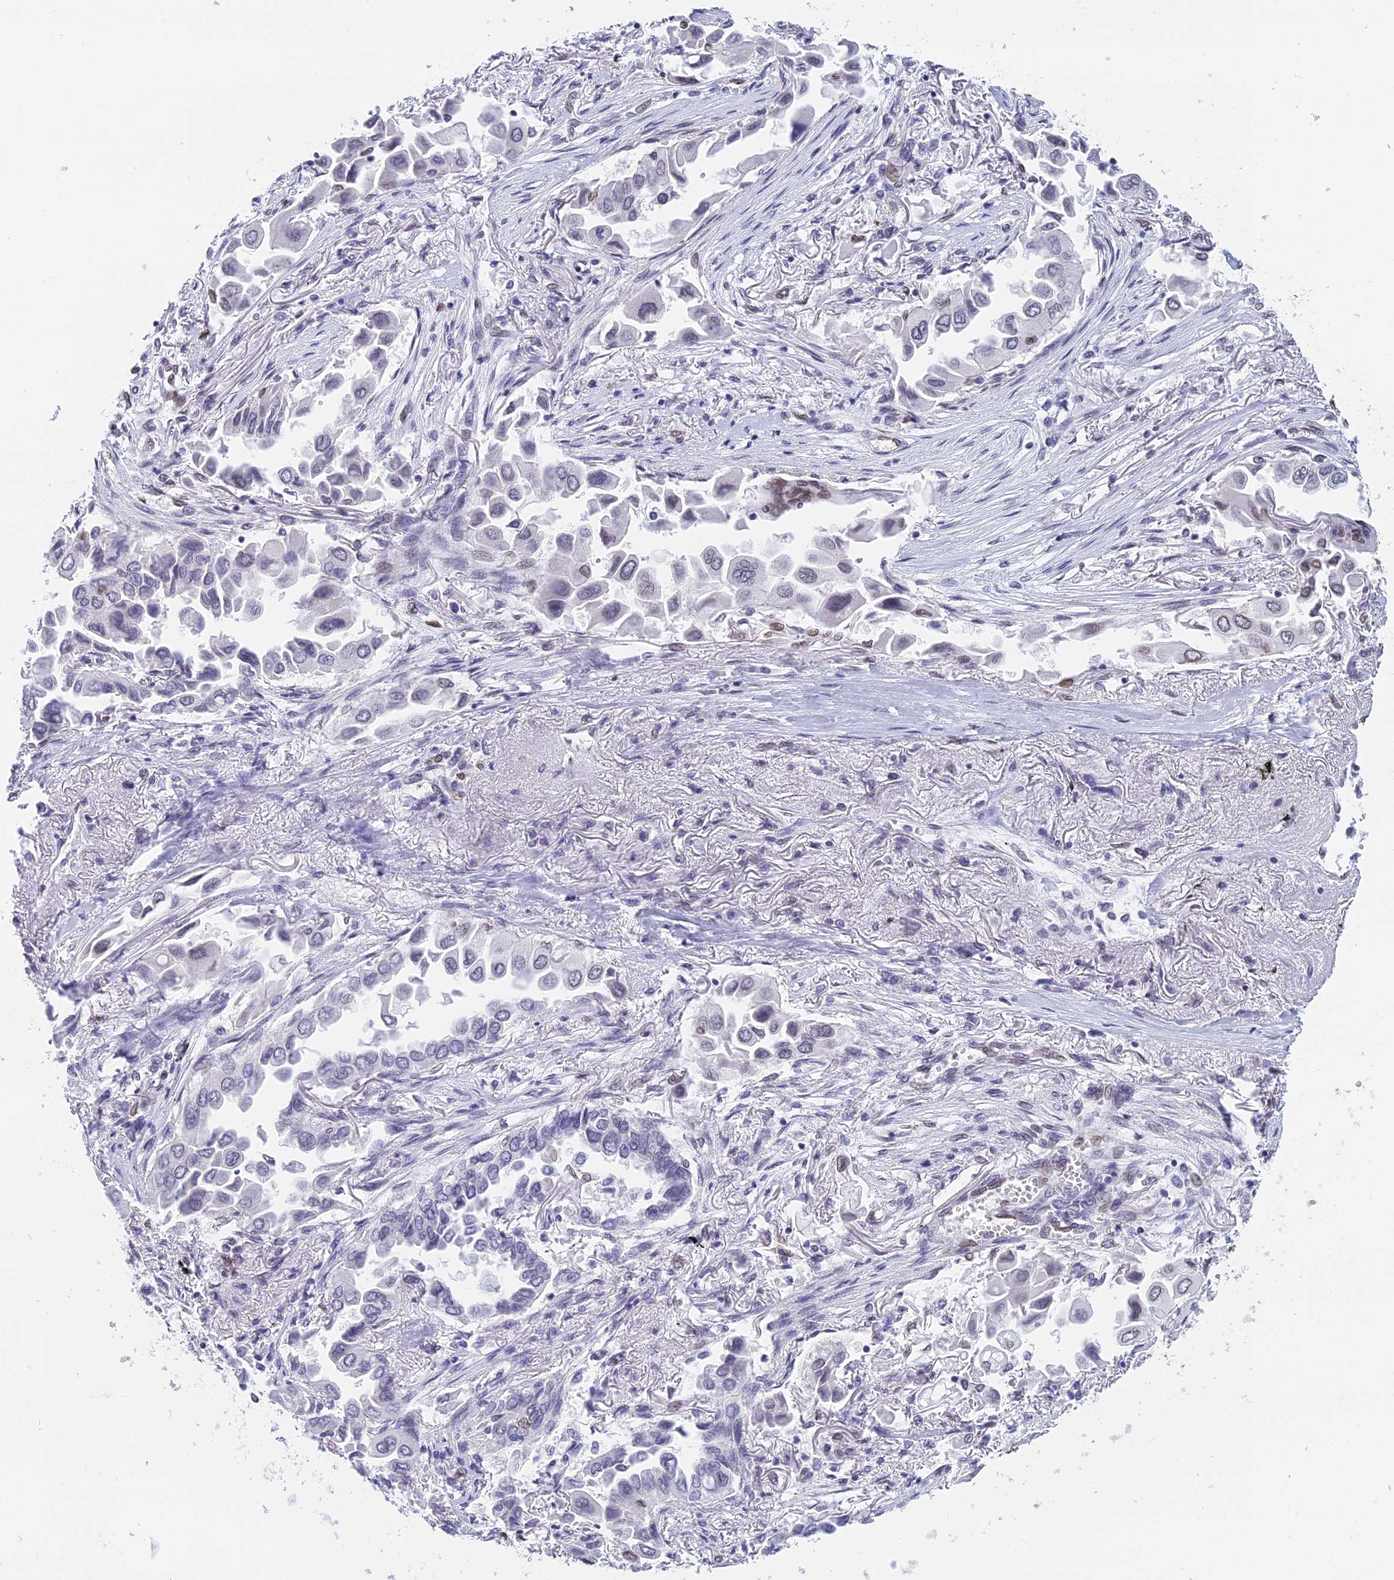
{"staining": {"intensity": "moderate", "quantity": "25%-75%", "location": "nuclear"}, "tissue": "lung cancer", "cell_type": "Tumor cells", "image_type": "cancer", "snomed": [{"axis": "morphology", "description": "Adenocarcinoma, NOS"}, {"axis": "topography", "description": "Lung"}], "caption": "Human lung adenocarcinoma stained with a brown dye reveals moderate nuclear positive expression in about 25%-75% of tumor cells.", "gene": "CCDC97", "patient": {"sex": "female", "age": 76}}